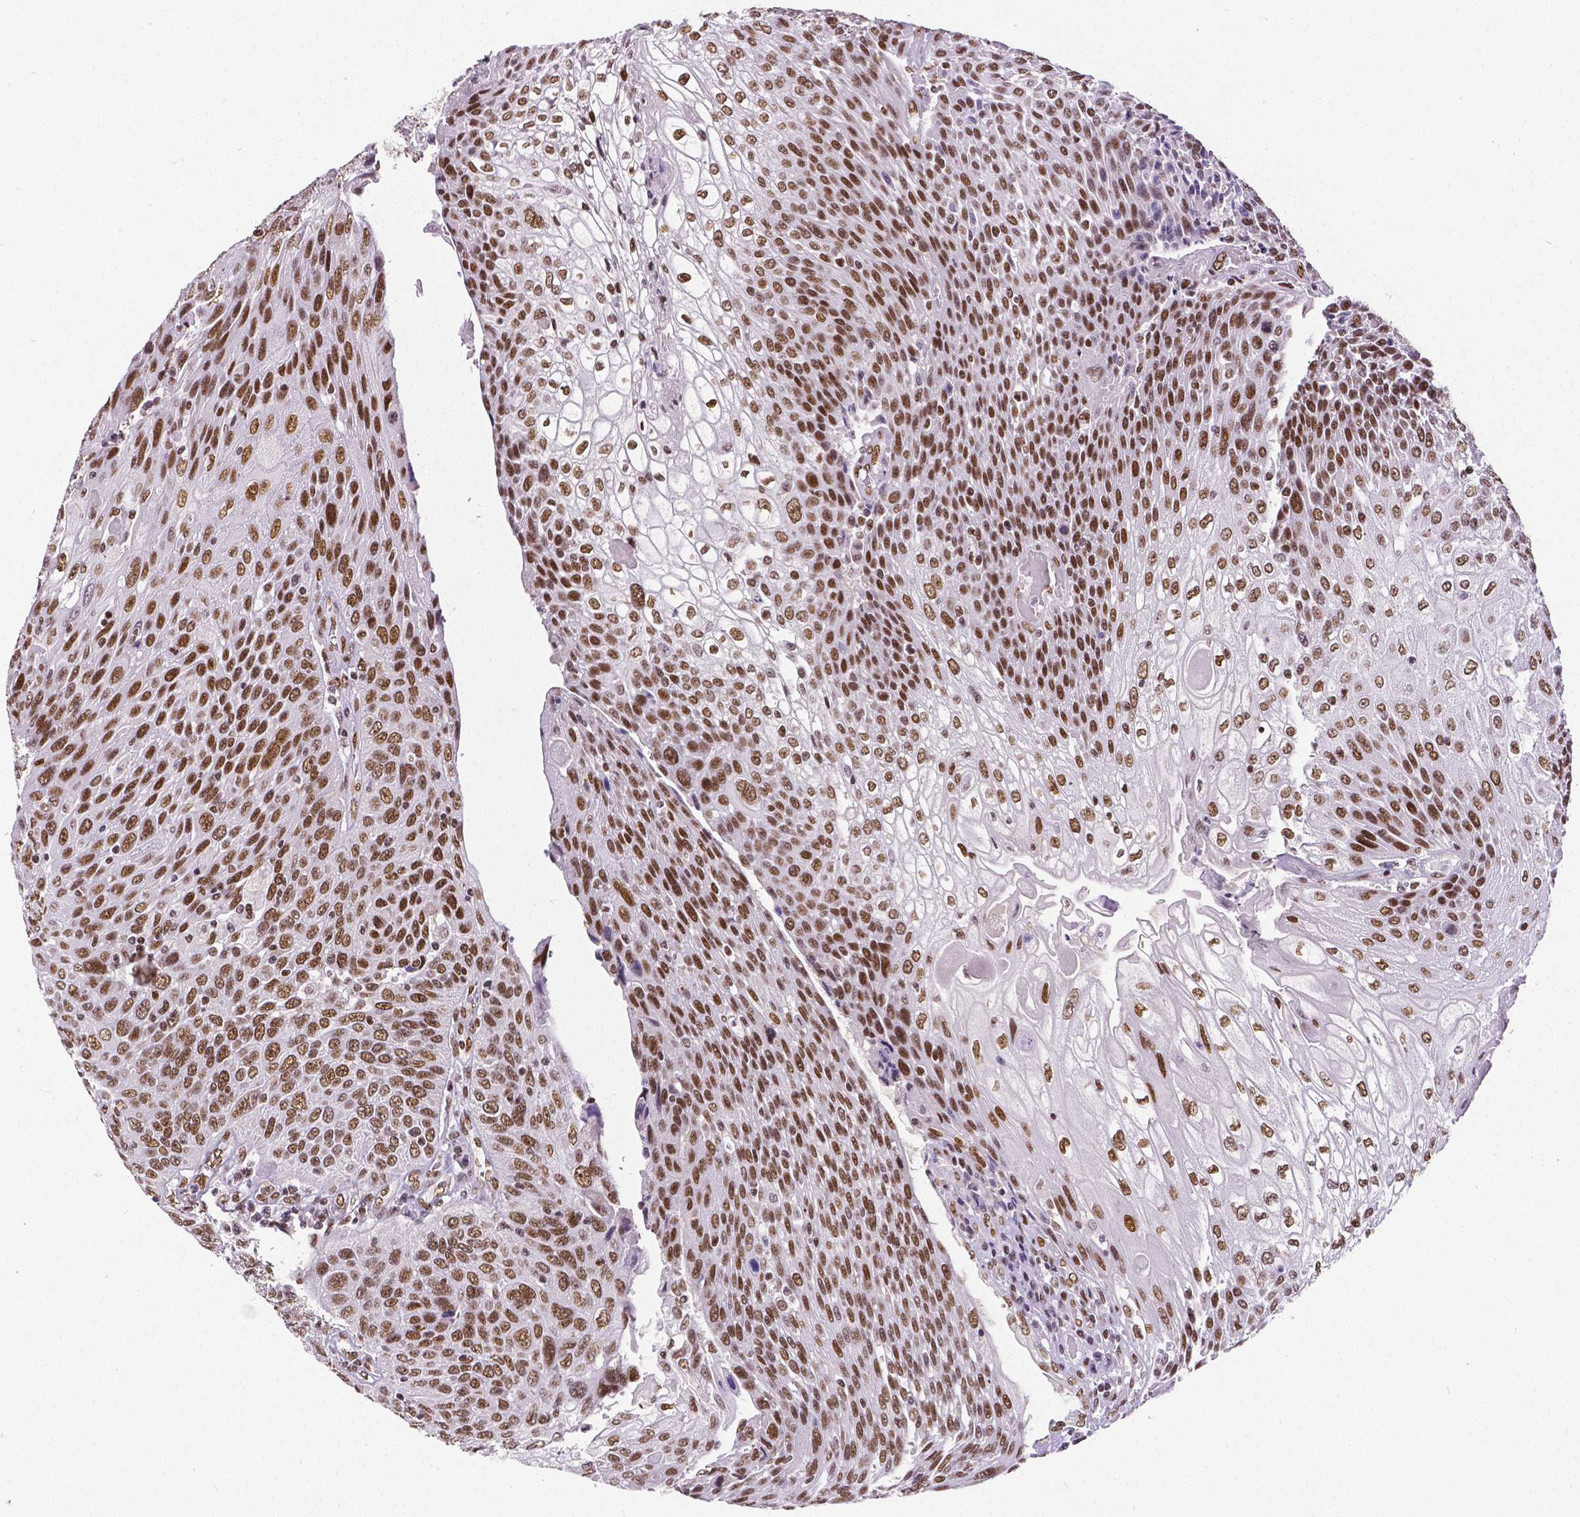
{"staining": {"intensity": "moderate", "quantity": ">75%", "location": "nuclear"}, "tissue": "urothelial cancer", "cell_type": "Tumor cells", "image_type": "cancer", "snomed": [{"axis": "morphology", "description": "Urothelial carcinoma, High grade"}, {"axis": "topography", "description": "Urinary bladder"}], "caption": "Protein staining reveals moderate nuclear expression in approximately >75% of tumor cells in urothelial cancer. (DAB (3,3'-diaminobenzidine) IHC, brown staining for protein, blue staining for nuclei).", "gene": "REST", "patient": {"sex": "female", "age": 70}}